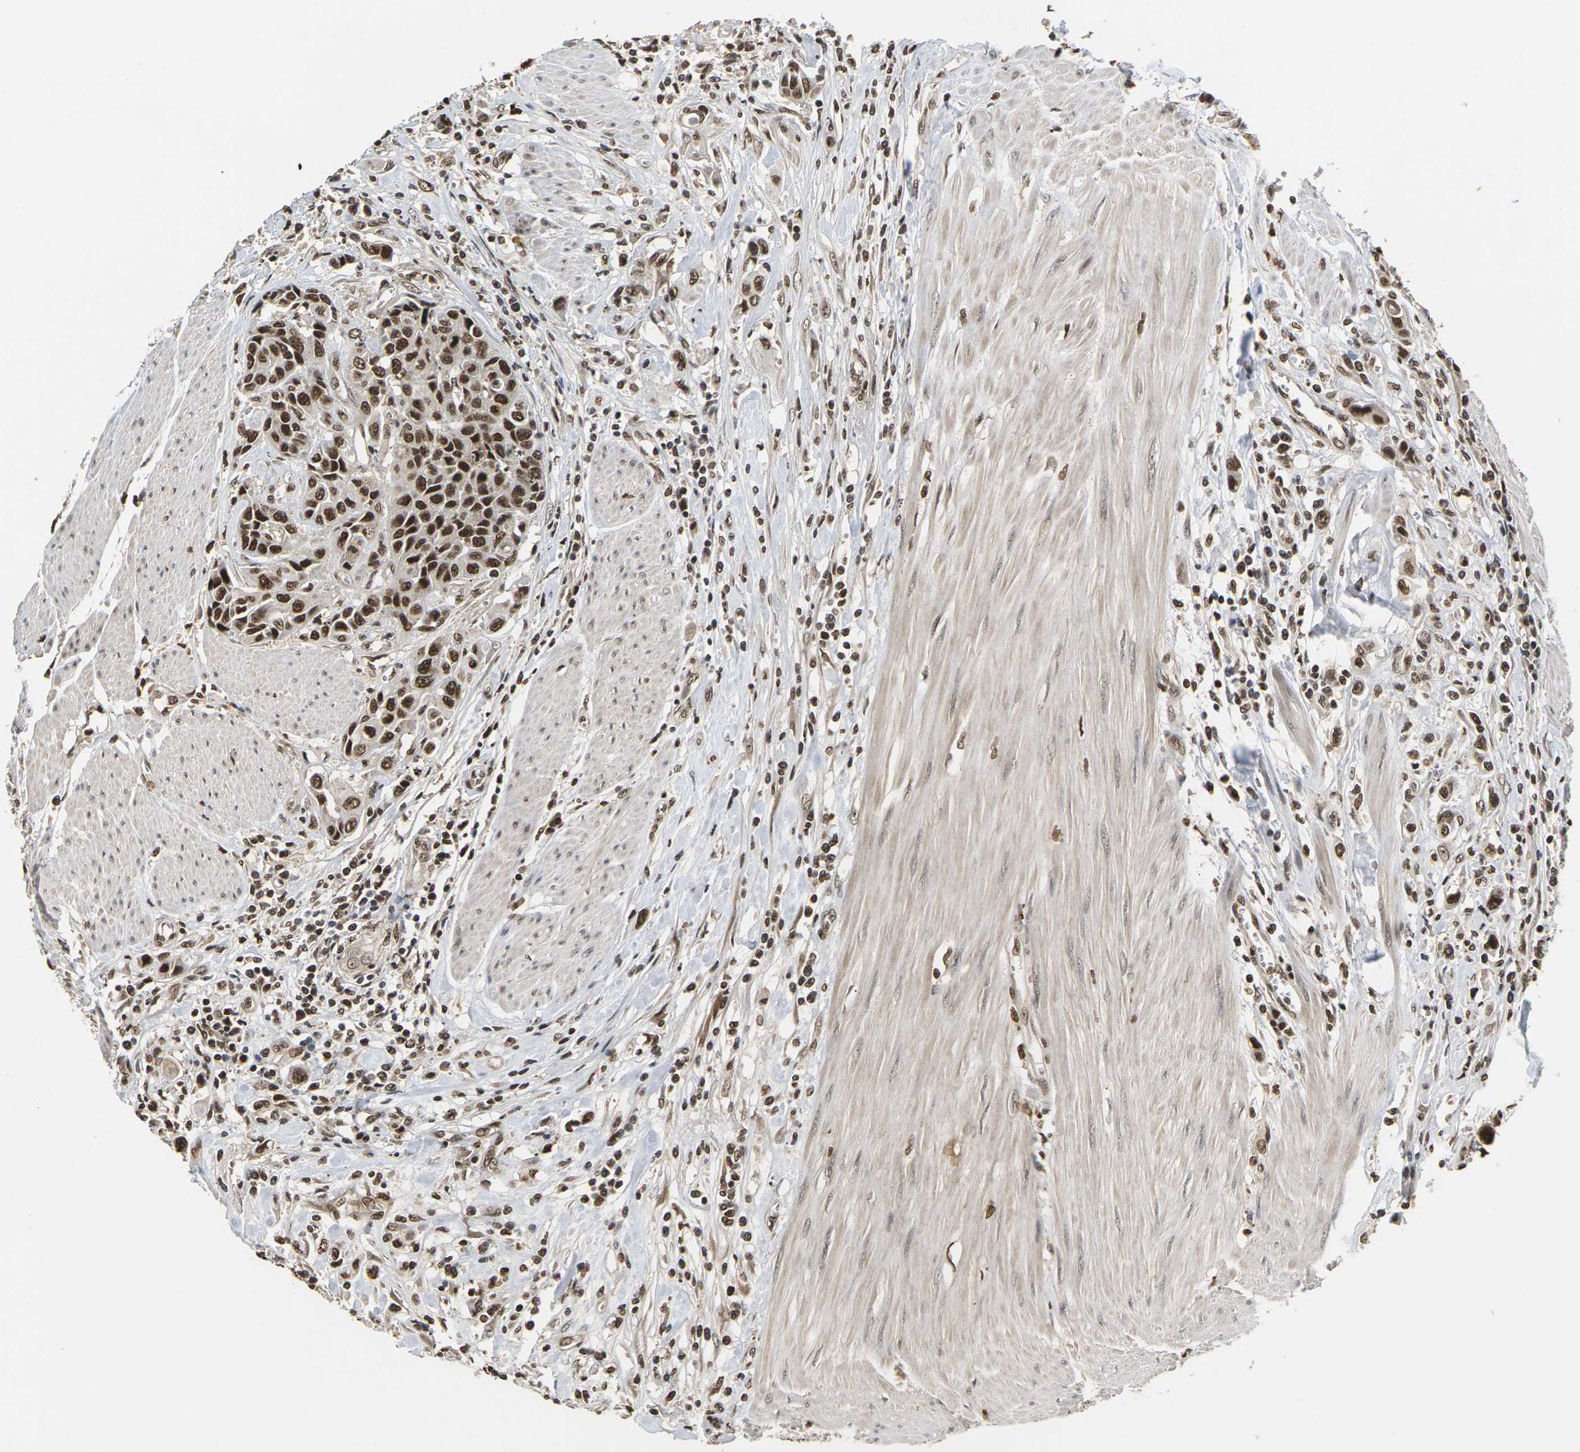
{"staining": {"intensity": "strong", "quantity": ">75%", "location": "nuclear"}, "tissue": "urothelial cancer", "cell_type": "Tumor cells", "image_type": "cancer", "snomed": [{"axis": "morphology", "description": "Urothelial carcinoma, High grade"}, {"axis": "topography", "description": "Urinary bladder"}], "caption": "An image showing strong nuclear expression in approximately >75% of tumor cells in urothelial carcinoma (high-grade), as visualized by brown immunohistochemical staining.", "gene": "NELFA", "patient": {"sex": "male", "age": 50}}